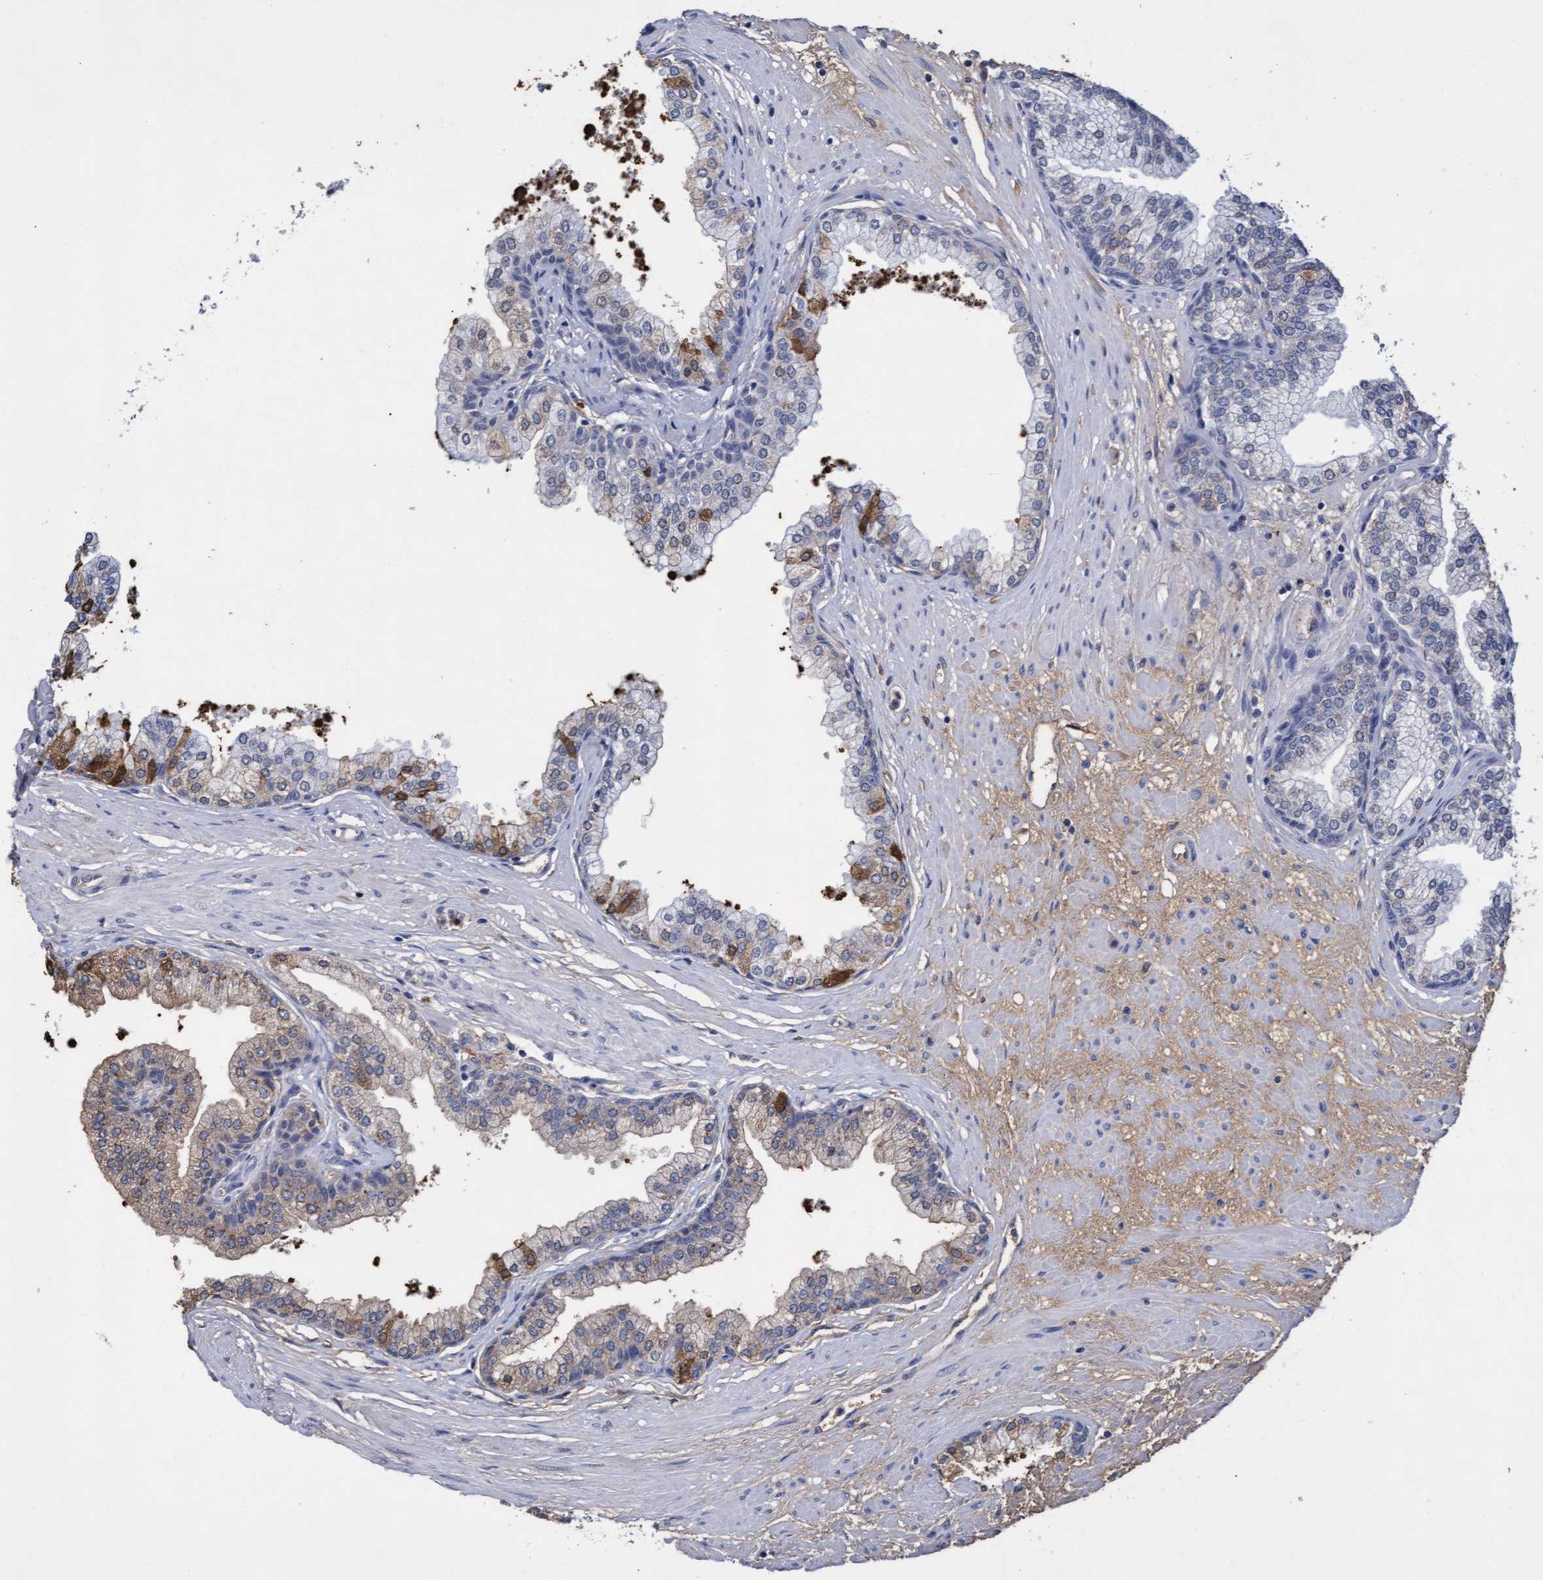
{"staining": {"intensity": "moderate", "quantity": "<25%", "location": "cytoplasmic/membranous"}, "tissue": "prostate", "cell_type": "Glandular cells", "image_type": "normal", "snomed": [{"axis": "morphology", "description": "Normal tissue, NOS"}, {"axis": "morphology", "description": "Urothelial carcinoma, Low grade"}, {"axis": "topography", "description": "Urinary bladder"}, {"axis": "topography", "description": "Prostate"}], "caption": "Immunohistochemistry (DAB) staining of unremarkable prostate displays moderate cytoplasmic/membranous protein staining in about <25% of glandular cells.", "gene": "GPR39", "patient": {"sex": "male", "age": 60}}